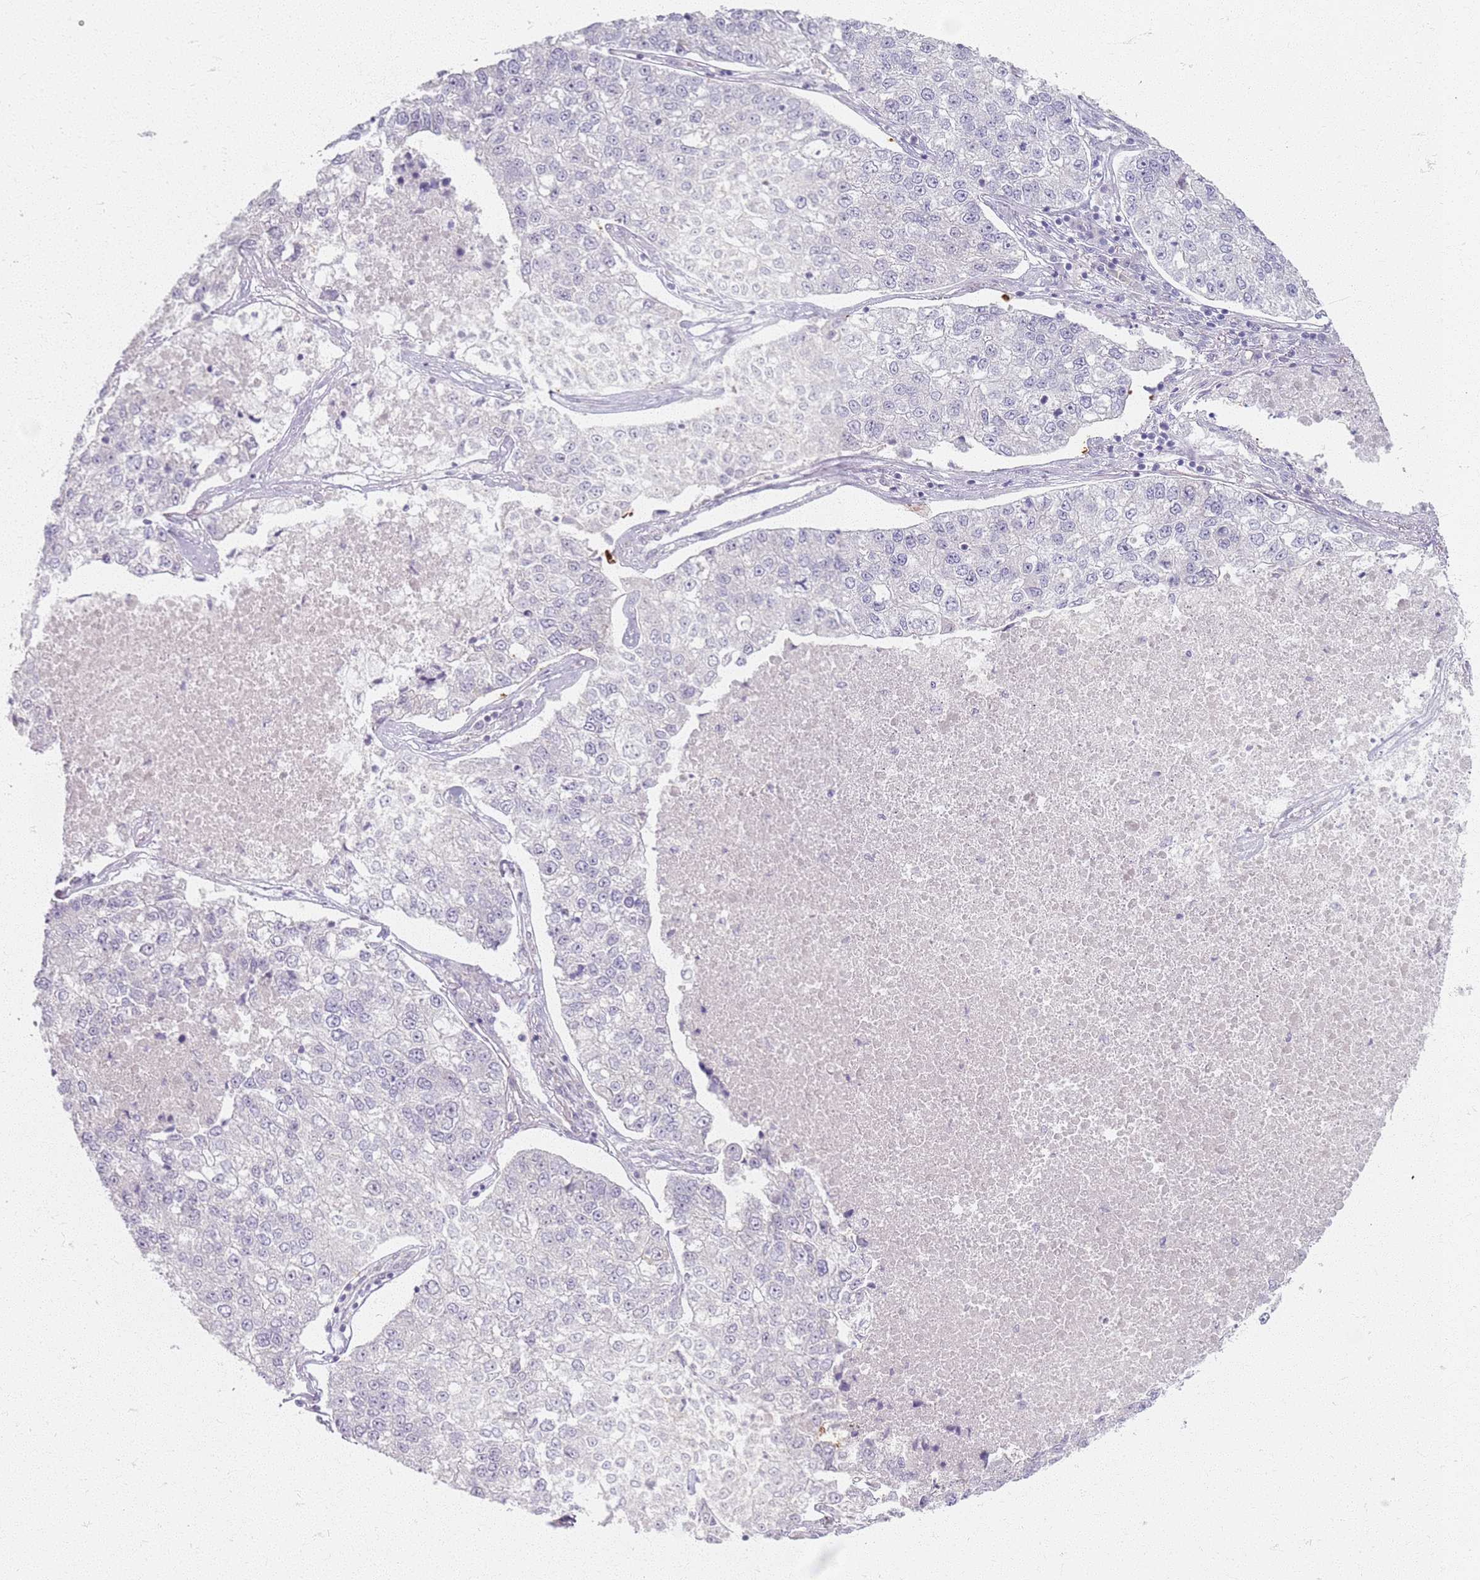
{"staining": {"intensity": "negative", "quantity": "none", "location": "none"}, "tissue": "lung cancer", "cell_type": "Tumor cells", "image_type": "cancer", "snomed": [{"axis": "morphology", "description": "Adenocarcinoma, NOS"}, {"axis": "topography", "description": "Lung"}], "caption": "DAB (3,3'-diaminobenzidine) immunohistochemical staining of lung cancer (adenocarcinoma) reveals no significant staining in tumor cells. Brightfield microscopy of immunohistochemistry (IHC) stained with DAB (3,3'-diaminobenzidine) (brown) and hematoxylin (blue), captured at high magnification.", "gene": "CRIPT", "patient": {"sex": "male", "age": 49}}